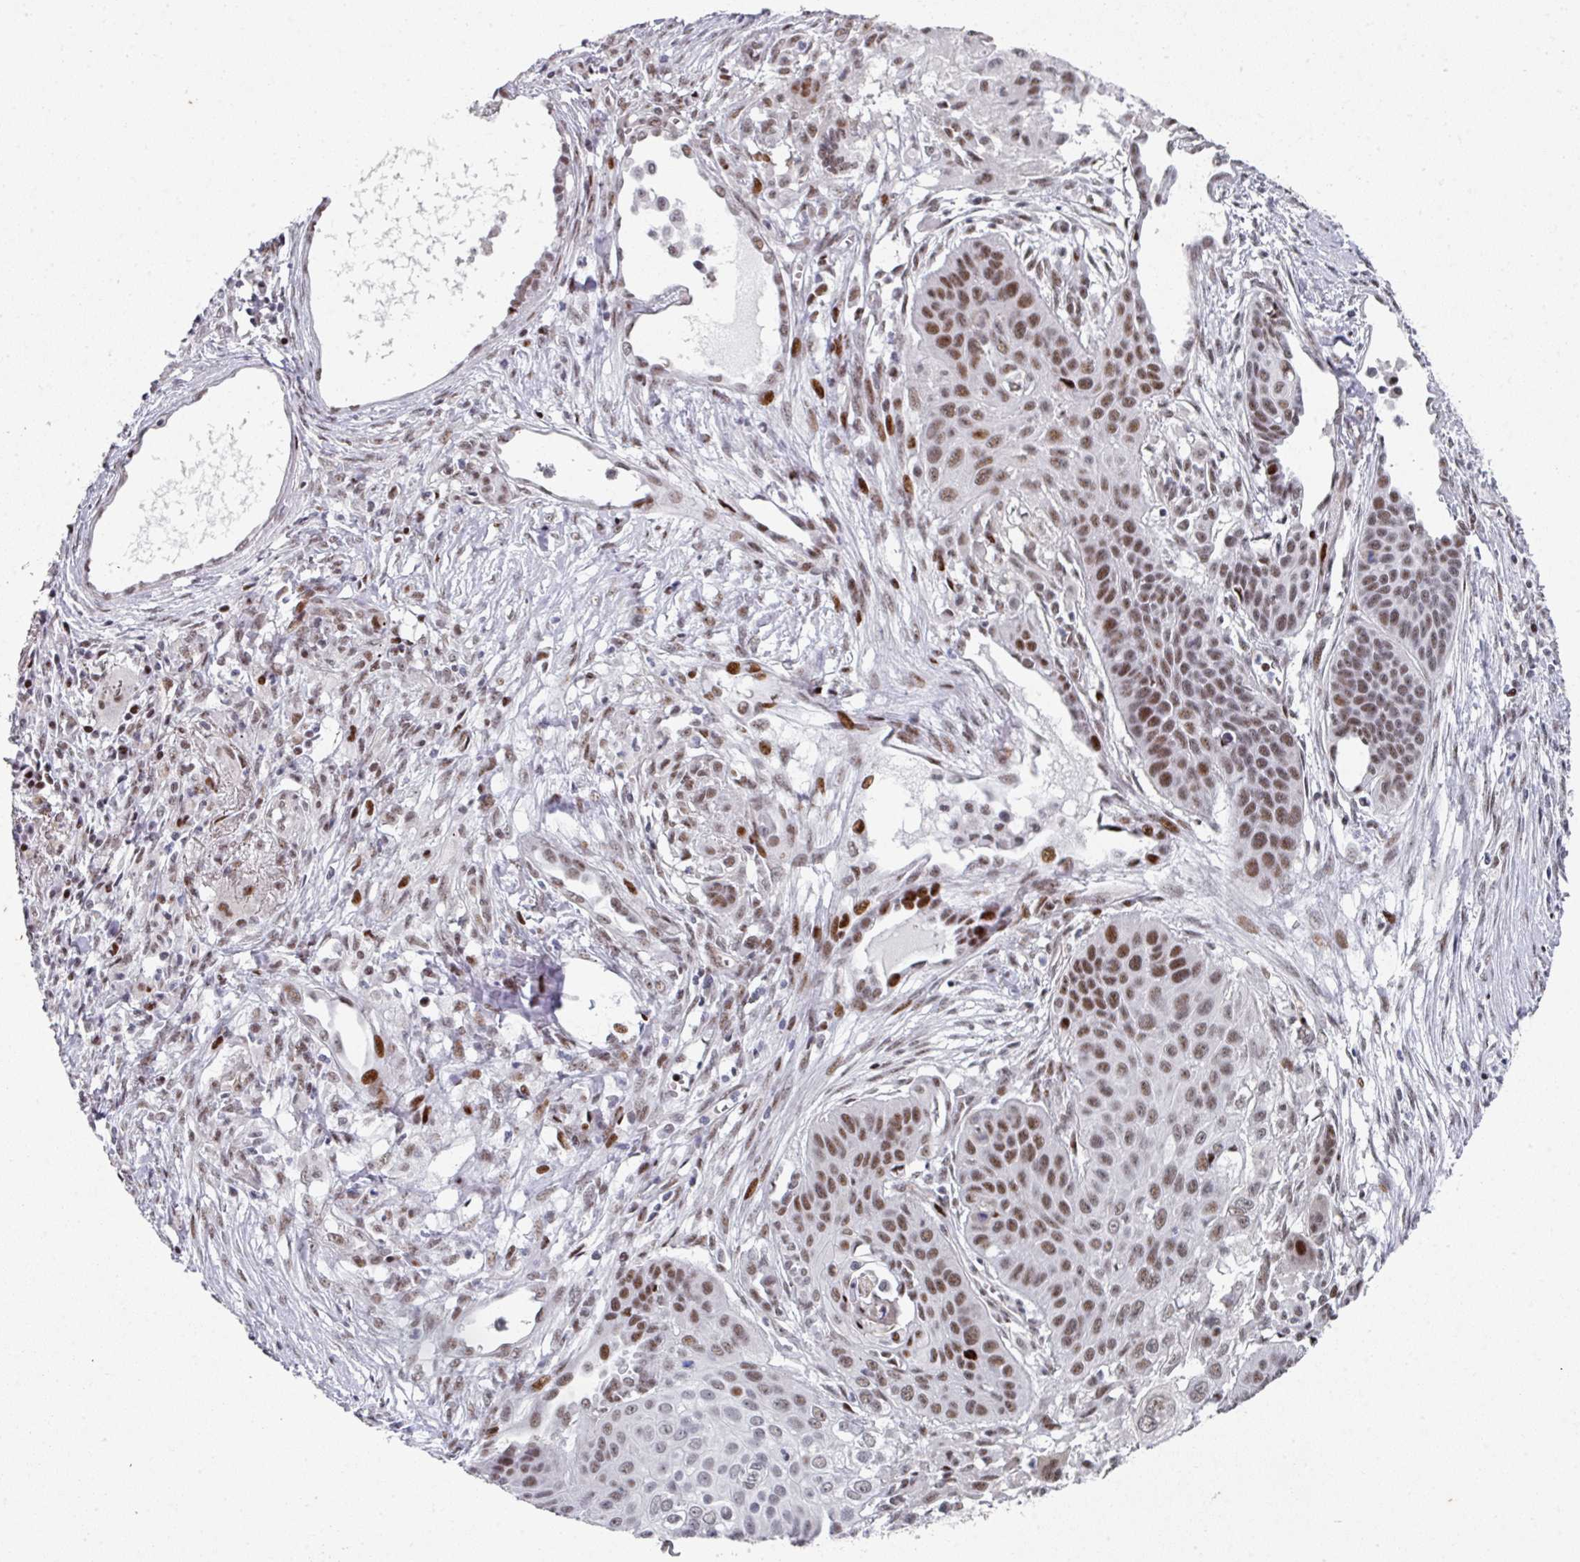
{"staining": {"intensity": "moderate", "quantity": ">75%", "location": "nuclear"}, "tissue": "lung cancer", "cell_type": "Tumor cells", "image_type": "cancer", "snomed": [{"axis": "morphology", "description": "Squamous cell carcinoma, NOS"}, {"axis": "topography", "description": "Lung"}], "caption": "An image showing moderate nuclear positivity in about >75% of tumor cells in squamous cell carcinoma (lung), as visualized by brown immunohistochemical staining.", "gene": "SF3B5", "patient": {"sex": "male", "age": 71}}